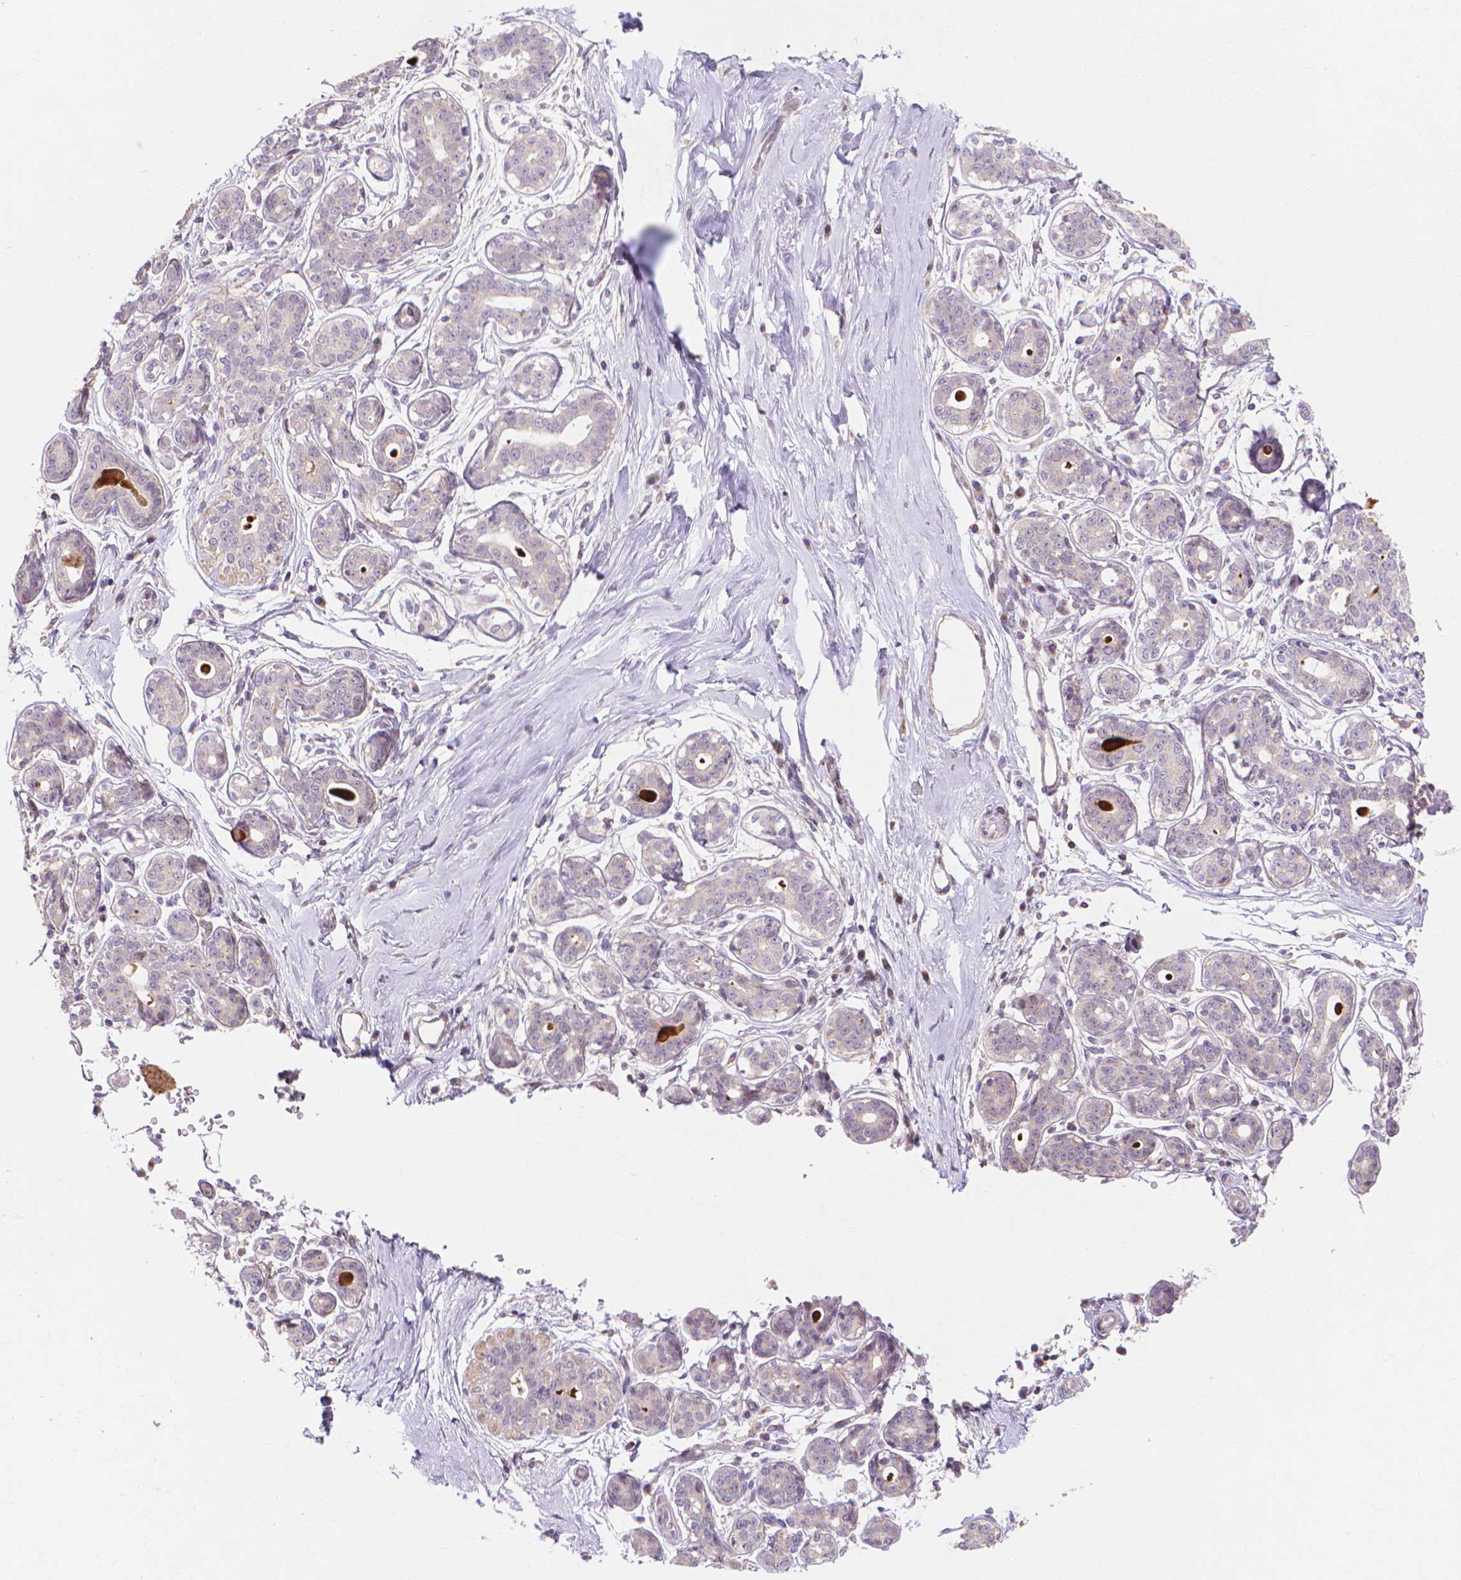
{"staining": {"intensity": "negative", "quantity": "none", "location": "none"}, "tissue": "breast", "cell_type": "Adipocytes", "image_type": "normal", "snomed": [{"axis": "morphology", "description": "Normal tissue, NOS"}, {"axis": "topography", "description": "Skin"}, {"axis": "topography", "description": "Breast"}], "caption": "Immunohistochemistry (IHC) of benign breast demonstrates no expression in adipocytes.", "gene": "PRDM13", "patient": {"sex": "female", "age": 43}}